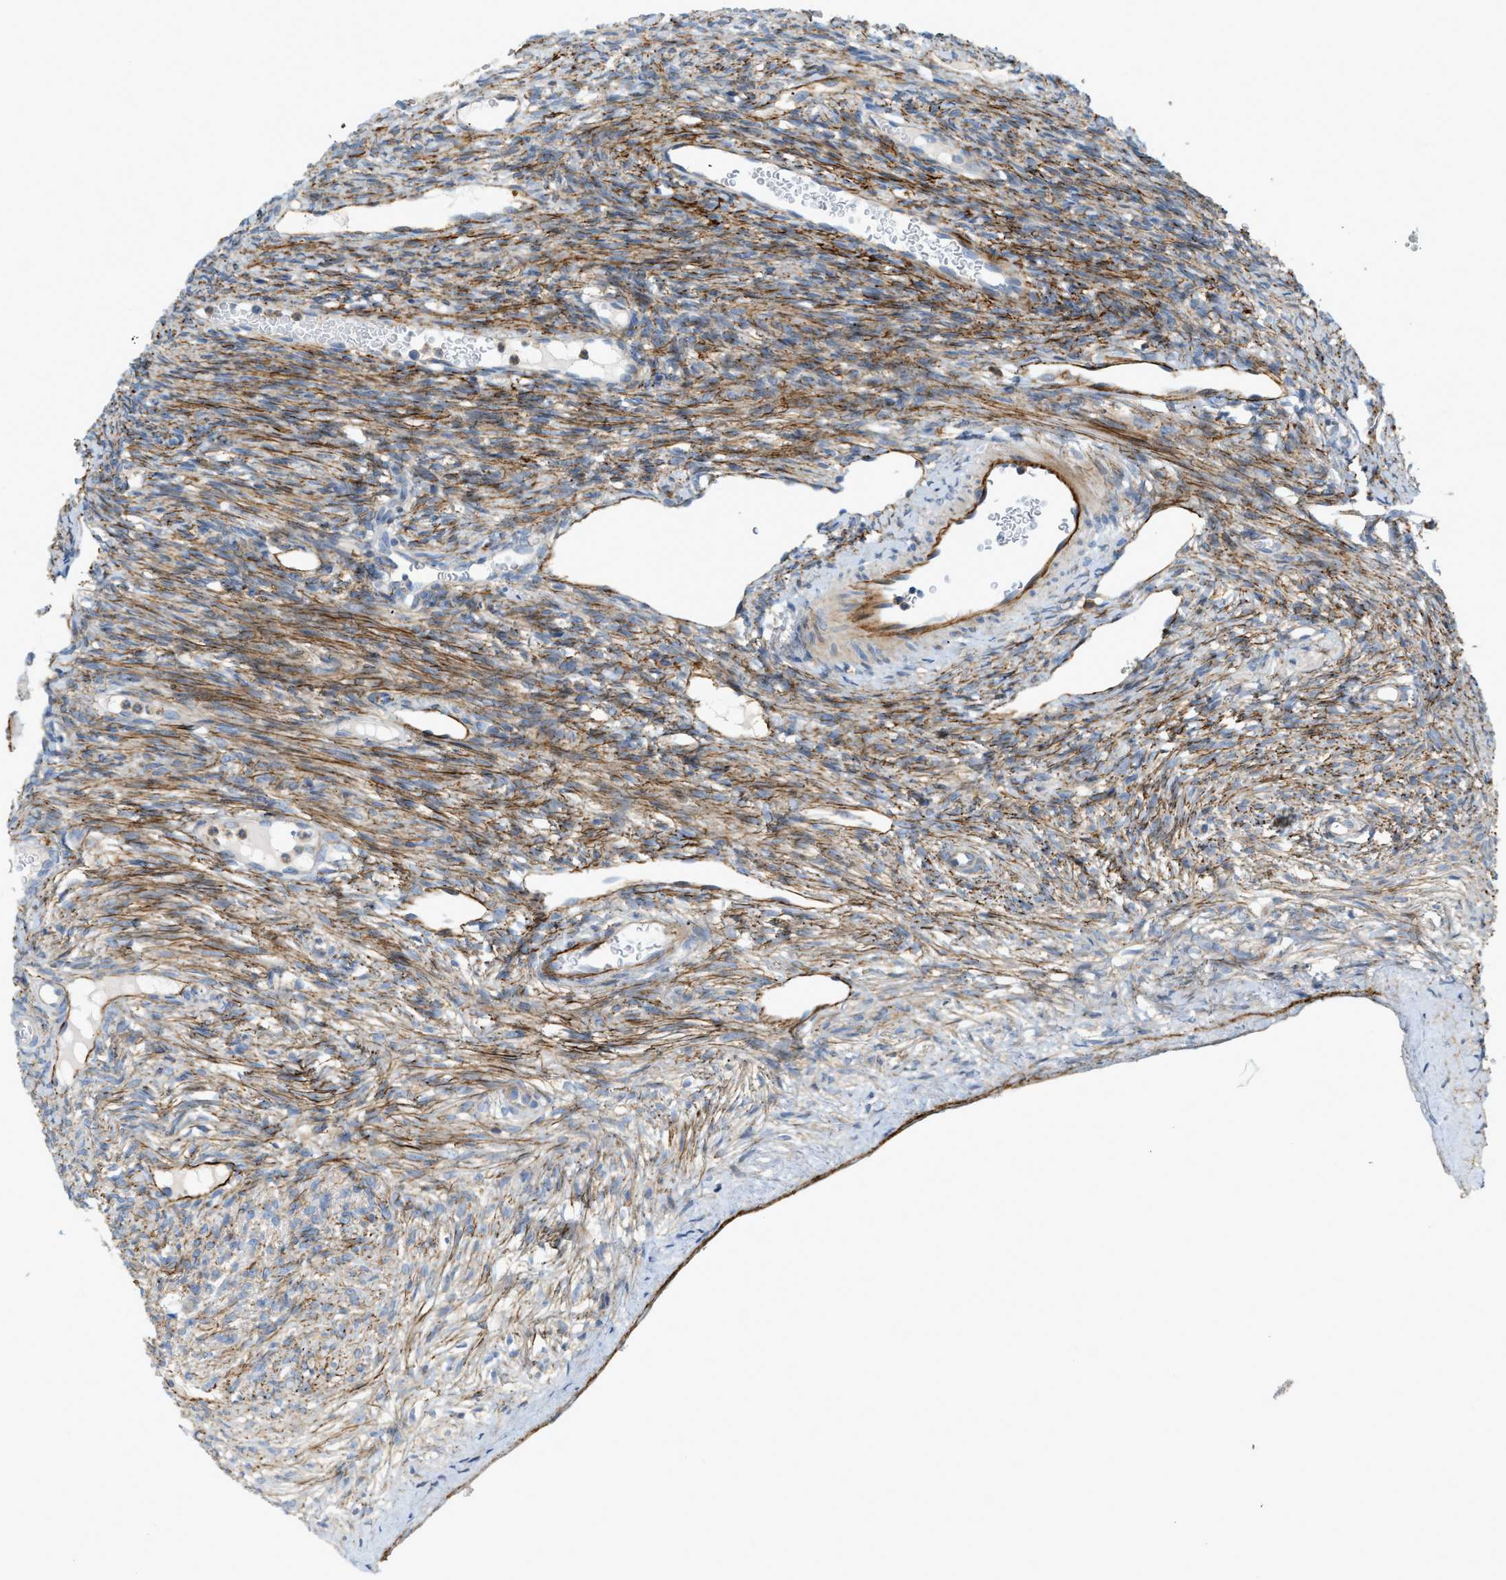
{"staining": {"intensity": "moderate", "quantity": "25%-75%", "location": "cytoplasmic/membranous"}, "tissue": "ovary", "cell_type": "Ovarian stroma cells", "image_type": "normal", "snomed": [{"axis": "morphology", "description": "Normal tissue, NOS"}, {"axis": "topography", "description": "Ovary"}], "caption": "Ovary stained with immunohistochemistry reveals moderate cytoplasmic/membranous staining in about 25%-75% of ovarian stroma cells.", "gene": "LMBRD1", "patient": {"sex": "female", "age": 33}}